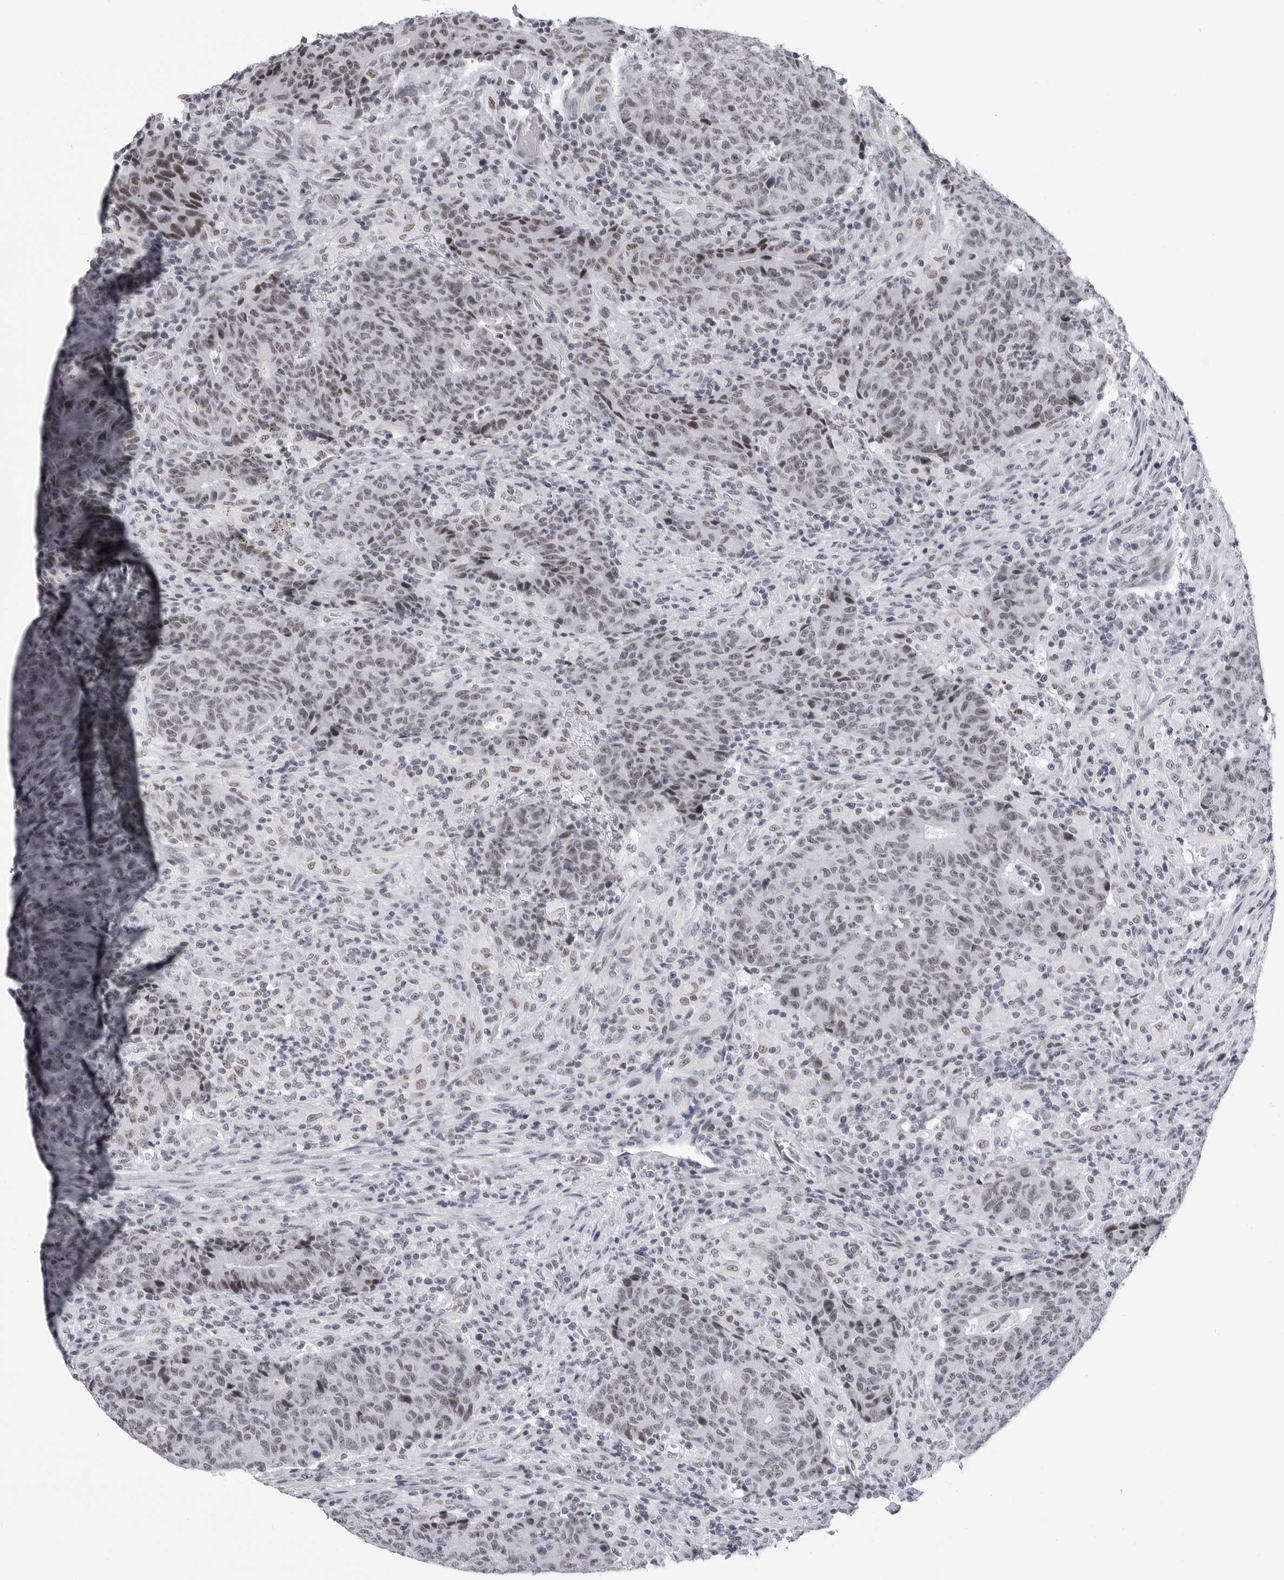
{"staining": {"intensity": "moderate", "quantity": ">75%", "location": "nuclear"}, "tissue": "colorectal cancer", "cell_type": "Tumor cells", "image_type": "cancer", "snomed": [{"axis": "morphology", "description": "Adenocarcinoma, NOS"}, {"axis": "topography", "description": "Colon"}], "caption": "An immunohistochemistry (IHC) histopathology image of neoplastic tissue is shown. Protein staining in brown highlights moderate nuclear positivity in colorectal cancer (adenocarcinoma) within tumor cells.", "gene": "SF3B4", "patient": {"sex": "female", "age": 75}}